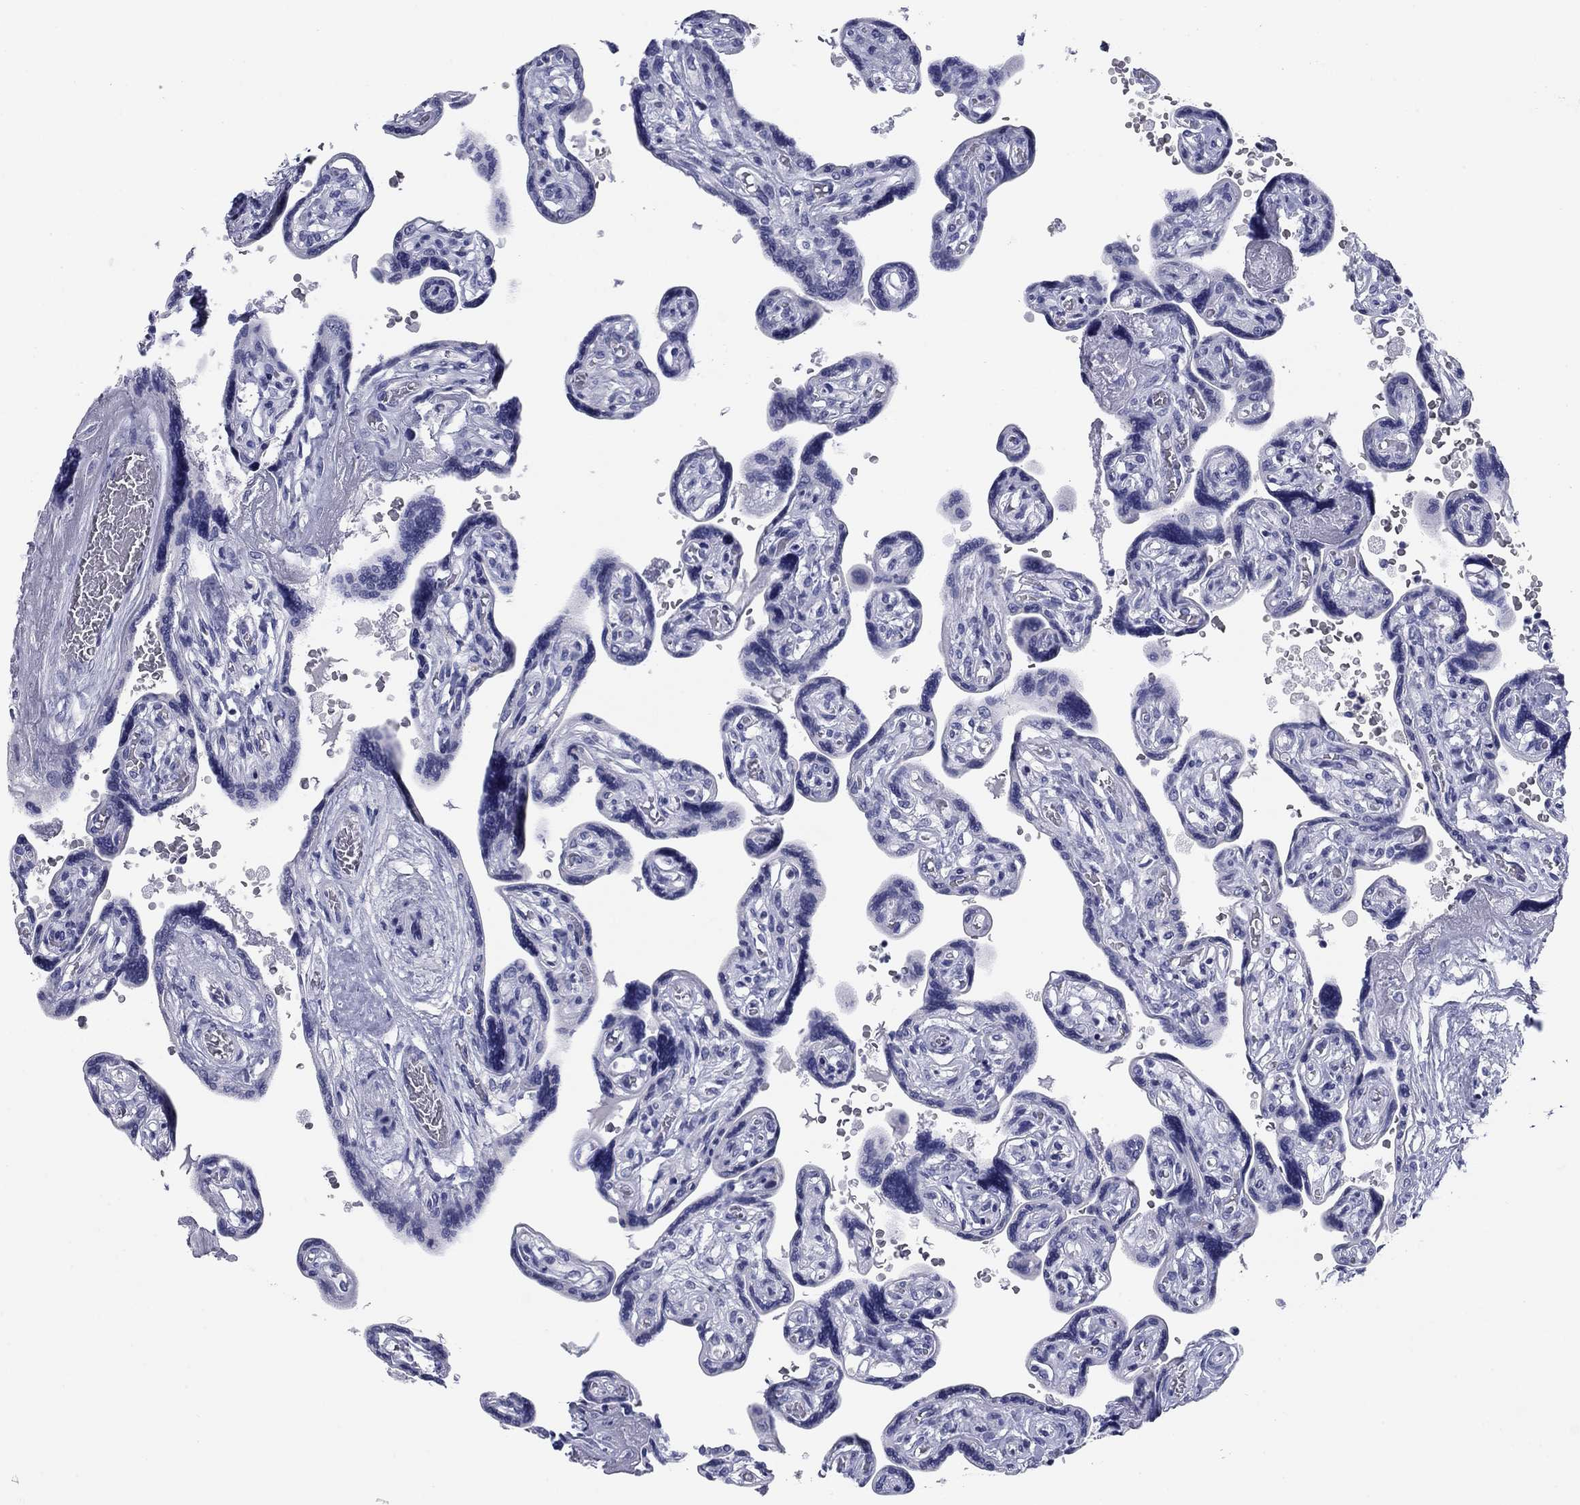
{"staining": {"intensity": "negative", "quantity": "none", "location": "none"}, "tissue": "placenta", "cell_type": "Decidual cells", "image_type": "normal", "snomed": [{"axis": "morphology", "description": "Normal tissue, NOS"}, {"axis": "topography", "description": "Placenta"}], "caption": "Immunohistochemistry micrograph of benign placenta: placenta stained with DAB (3,3'-diaminobenzidine) exhibits no significant protein staining in decidual cells. Brightfield microscopy of immunohistochemistry (IHC) stained with DAB (3,3'-diaminobenzidine) (brown) and hematoxylin (blue), captured at high magnification.", "gene": "KCNH1", "patient": {"sex": "female", "age": 32}}